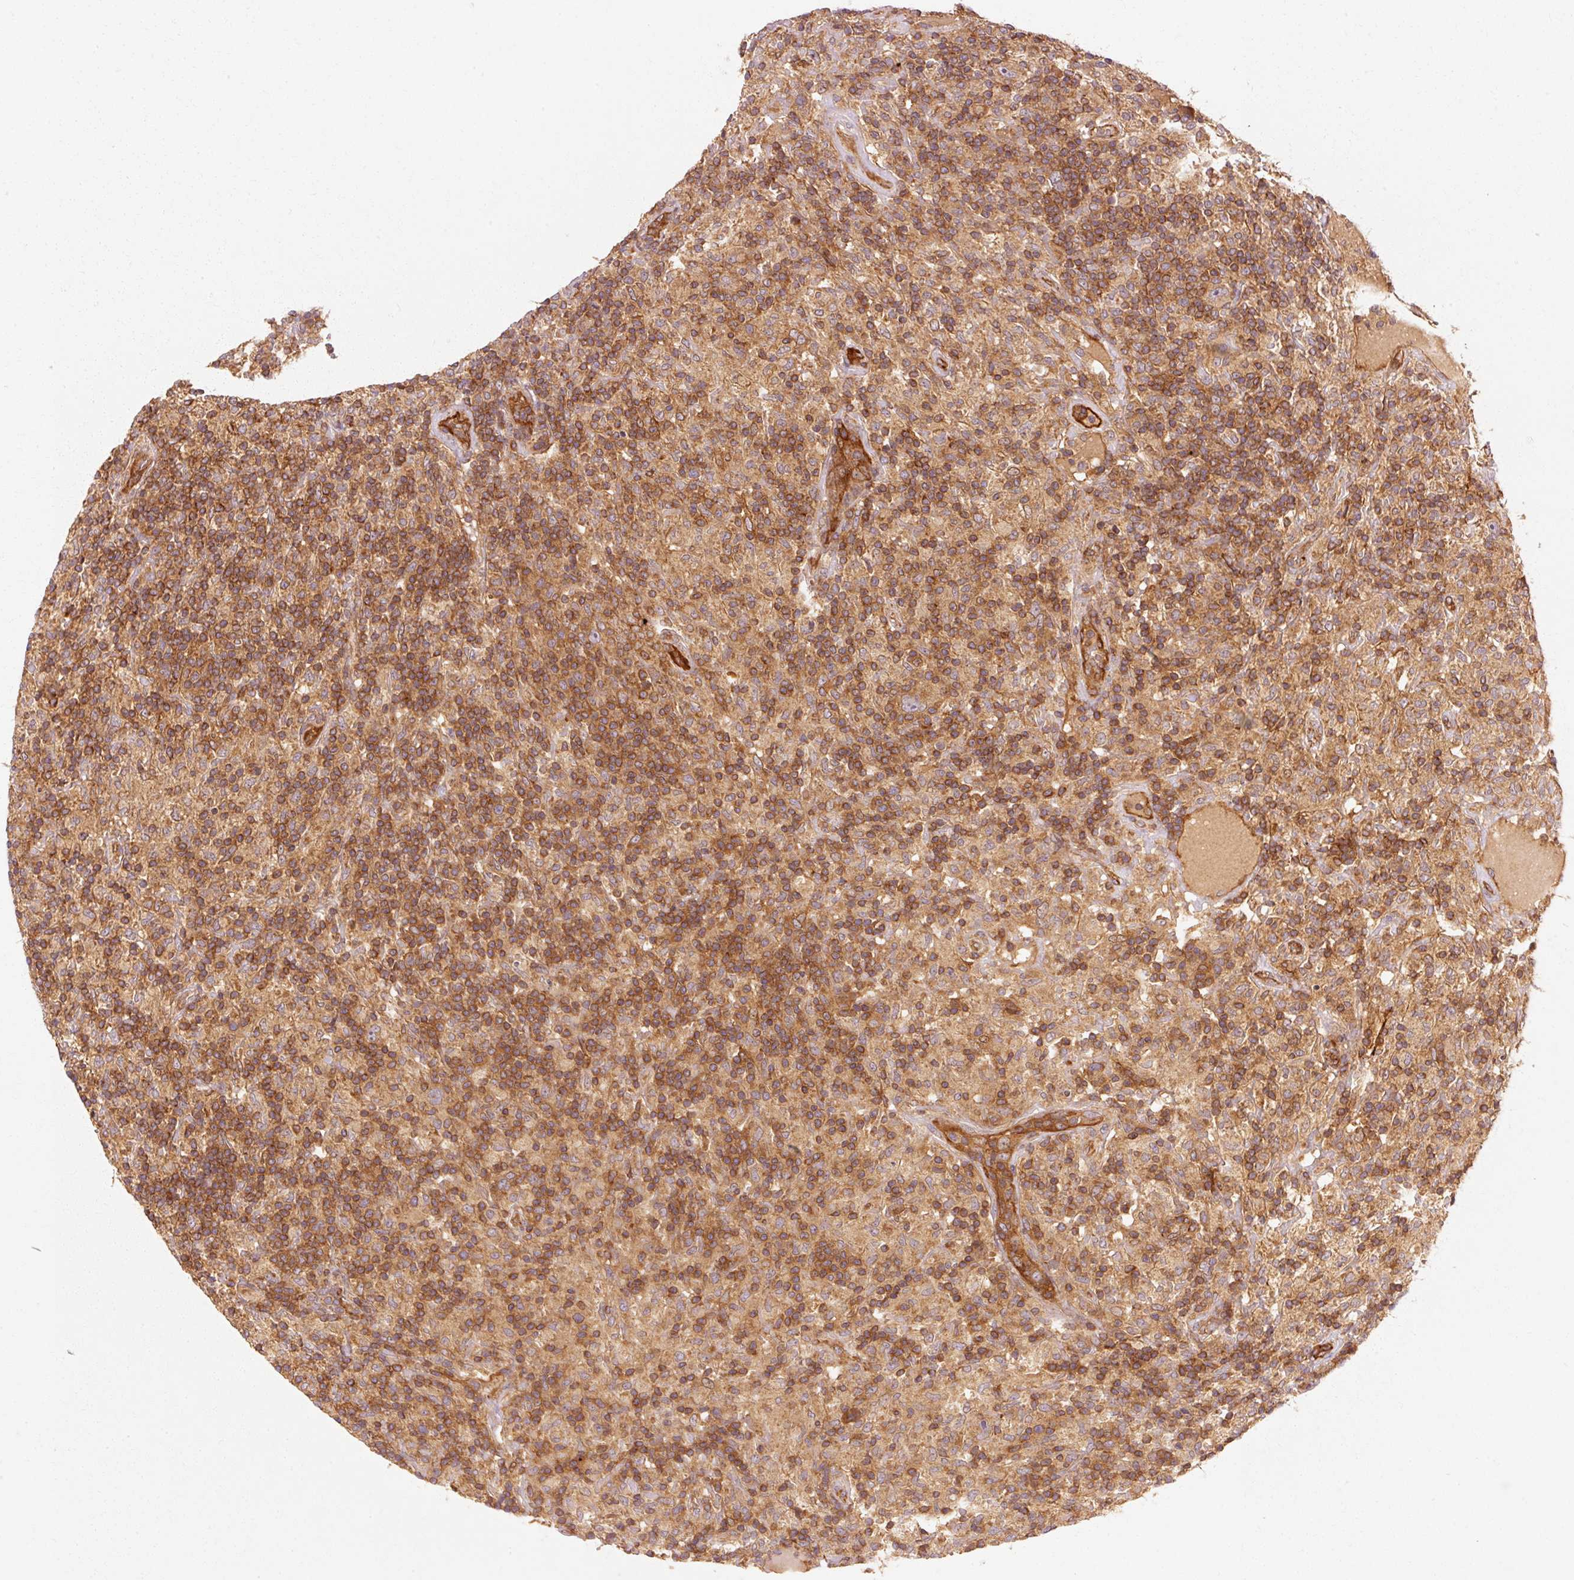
{"staining": {"intensity": "weak", "quantity": ">75%", "location": "cytoplasmic/membranous"}, "tissue": "lymphoma", "cell_type": "Tumor cells", "image_type": "cancer", "snomed": [{"axis": "morphology", "description": "Hodgkin's disease, NOS"}, {"axis": "topography", "description": "Lymph node"}], "caption": "Protein analysis of Hodgkin's disease tissue exhibits weak cytoplasmic/membranous positivity in about >75% of tumor cells.", "gene": "CTNNA1", "patient": {"sex": "male", "age": 70}}